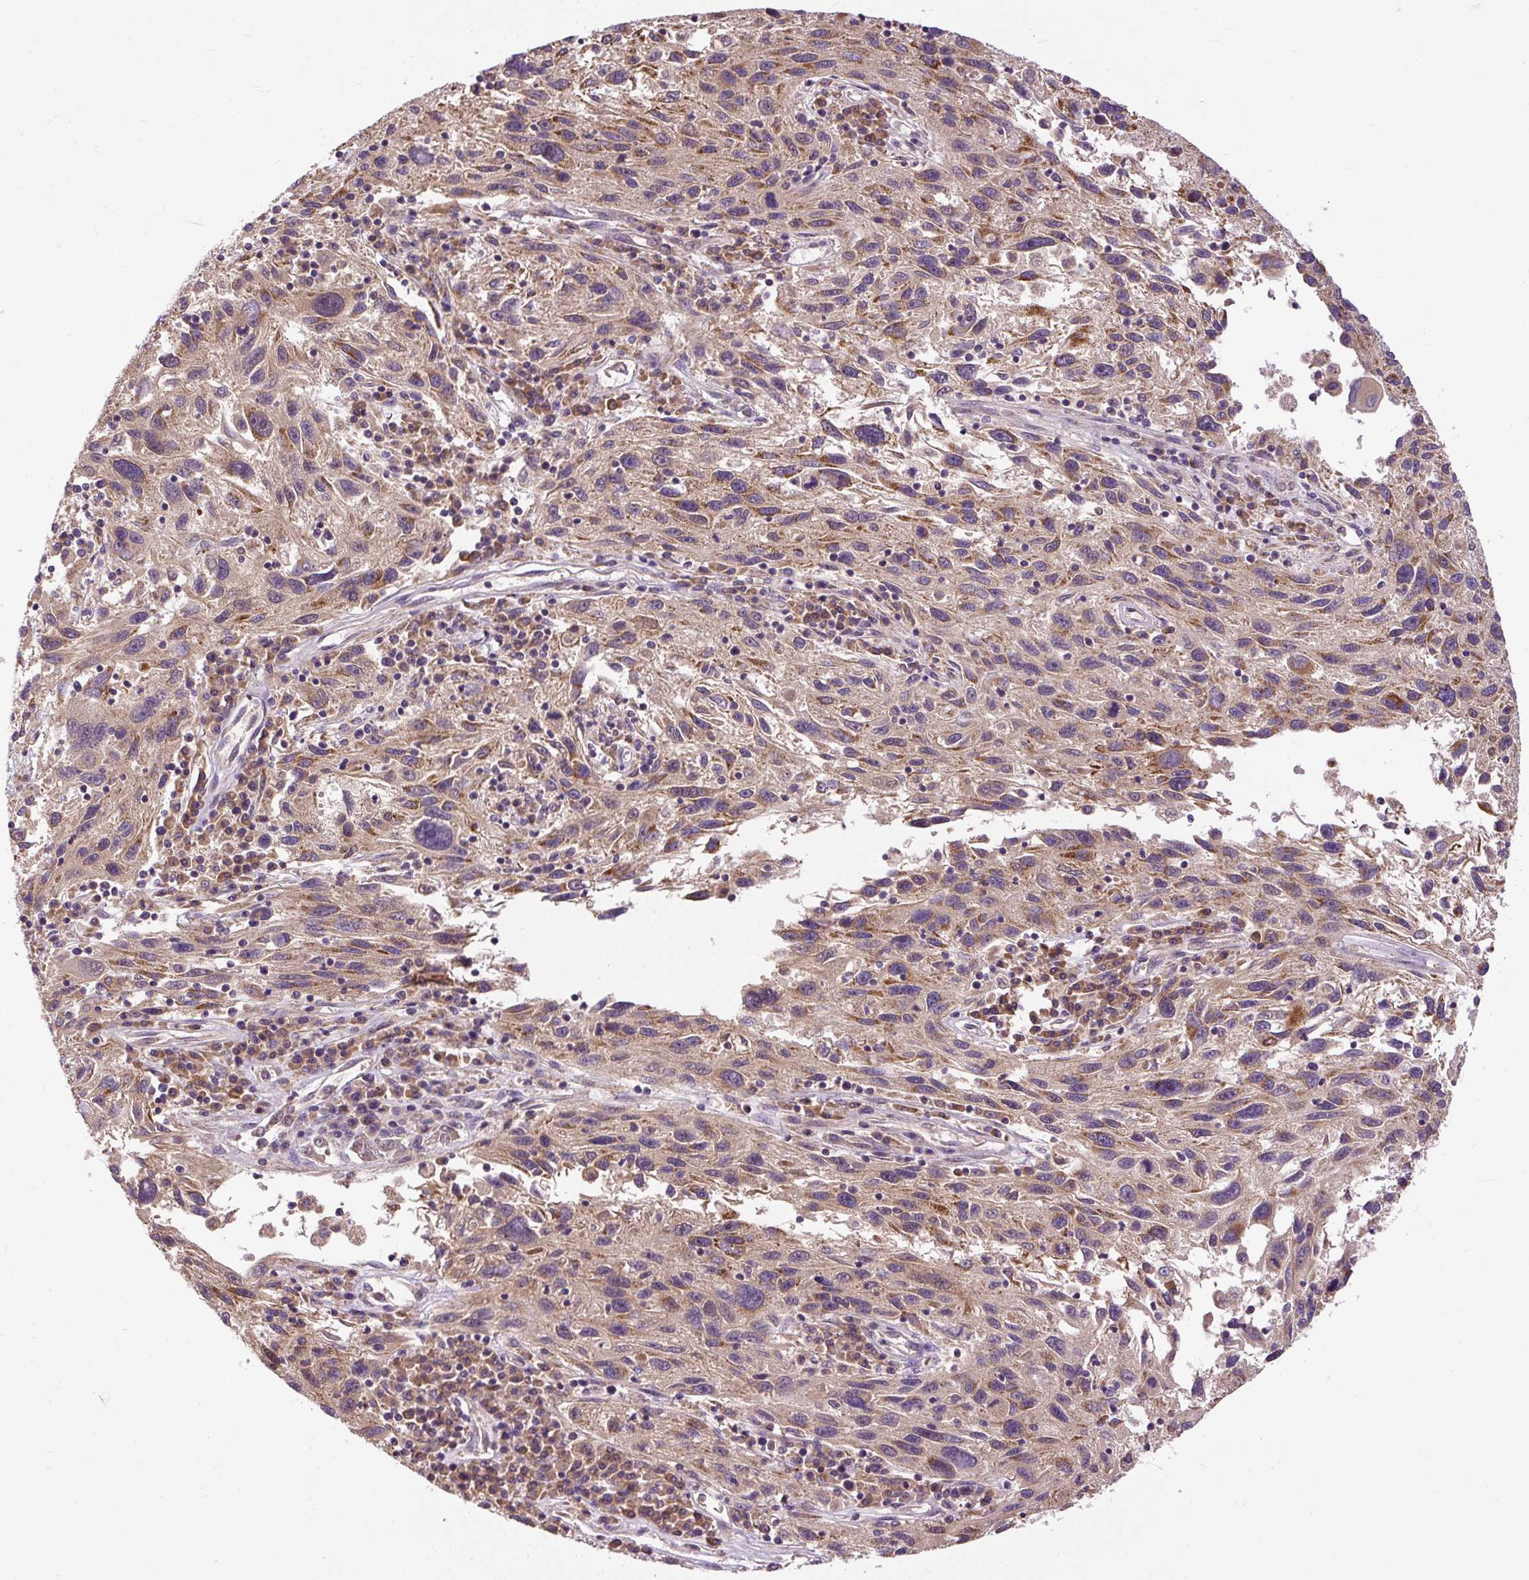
{"staining": {"intensity": "moderate", "quantity": ">75%", "location": "cytoplasmic/membranous"}, "tissue": "melanoma", "cell_type": "Tumor cells", "image_type": "cancer", "snomed": [{"axis": "morphology", "description": "Malignant melanoma, NOS"}, {"axis": "topography", "description": "Skin"}], "caption": "Malignant melanoma was stained to show a protein in brown. There is medium levels of moderate cytoplasmic/membranous expression in approximately >75% of tumor cells.", "gene": "TM2D3", "patient": {"sex": "male", "age": 53}}